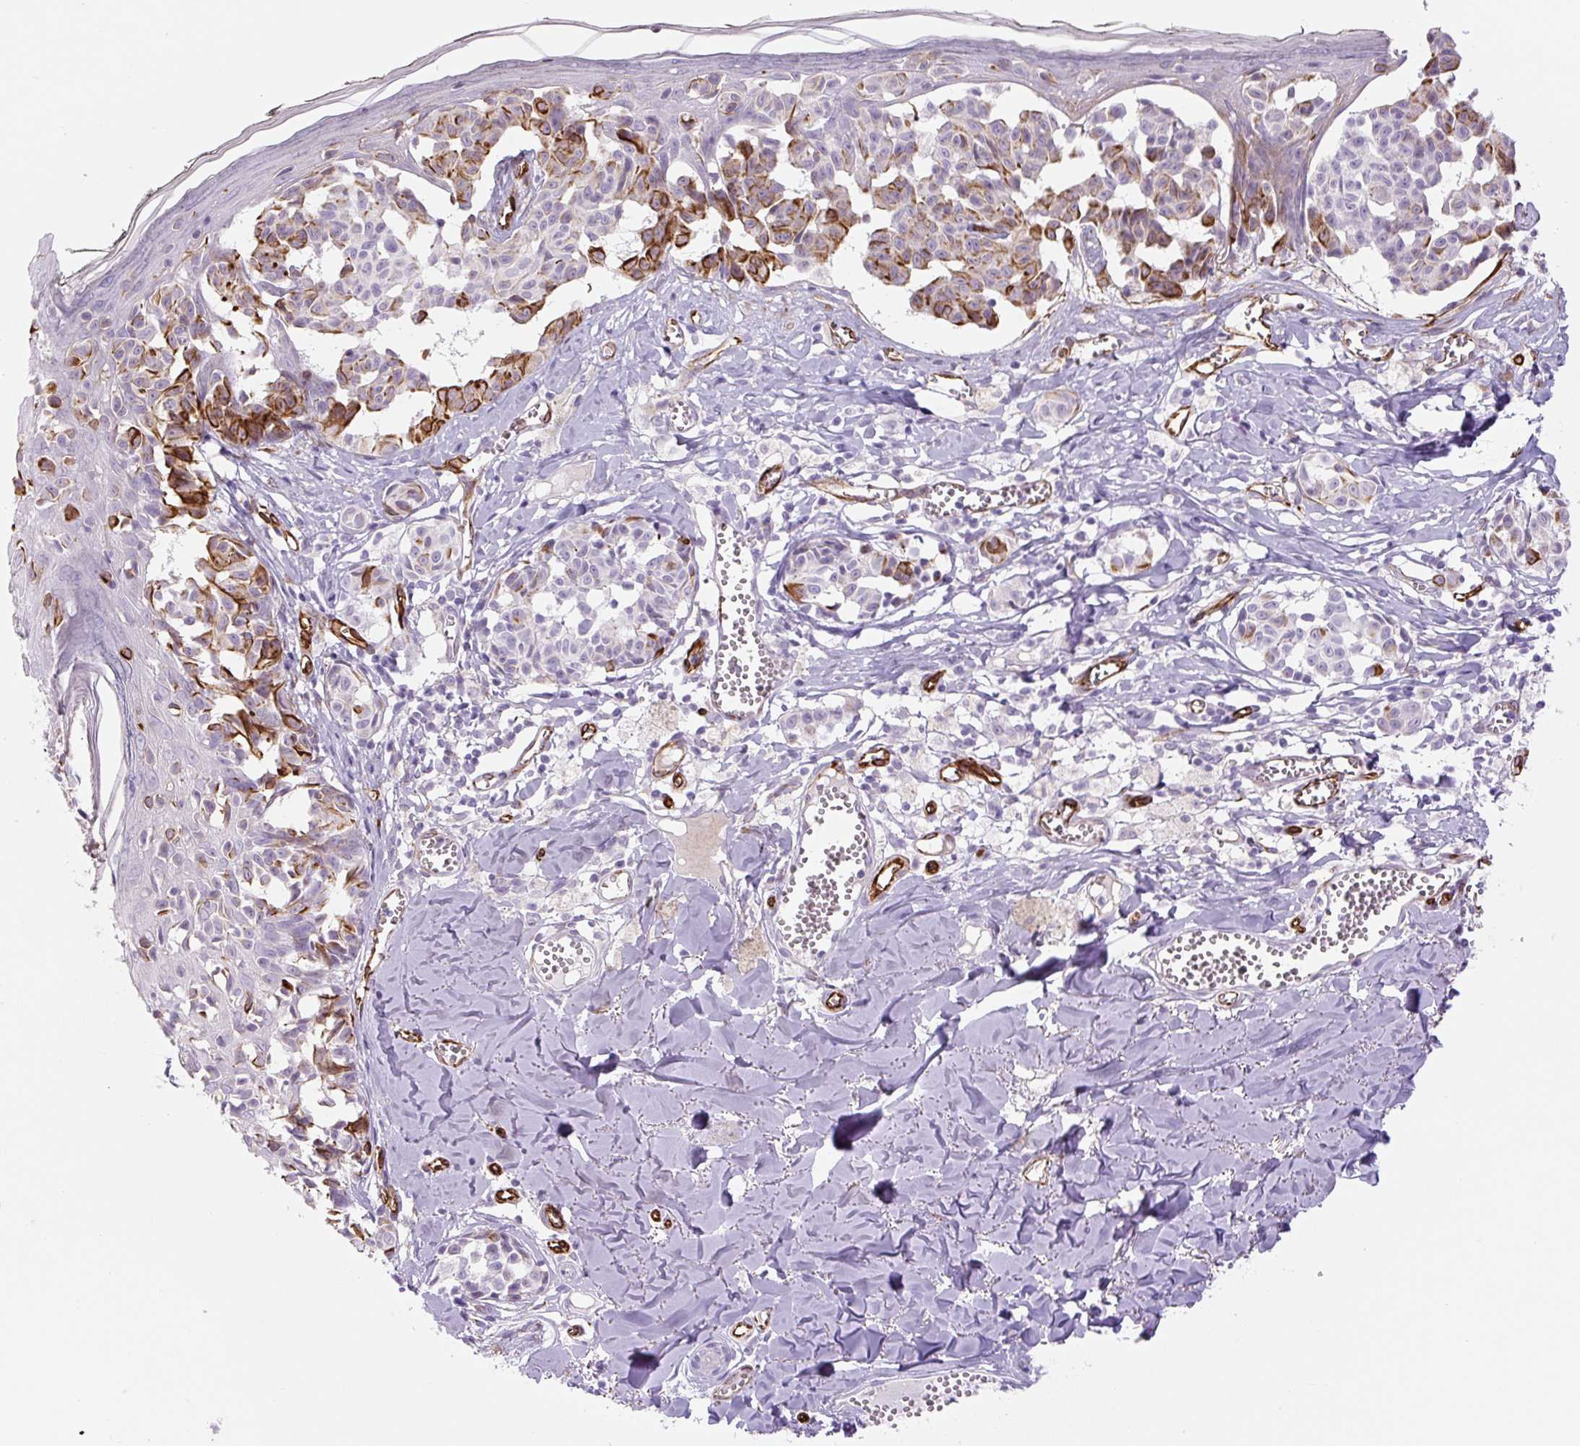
{"staining": {"intensity": "moderate", "quantity": "<25%", "location": "cytoplasmic/membranous"}, "tissue": "melanoma", "cell_type": "Tumor cells", "image_type": "cancer", "snomed": [{"axis": "morphology", "description": "Malignant melanoma, NOS"}, {"axis": "topography", "description": "Skin"}], "caption": "Malignant melanoma was stained to show a protein in brown. There is low levels of moderate cytoplasmic/membranous positivity in approximately <25% of tumor cells. The protein of interest is stained brown, and the nuclei are stained in blue (DAB IHC with brightfield microscopy, high magnification).", "gene": "NES", "patient": {"sex": "female", "age": 43}}